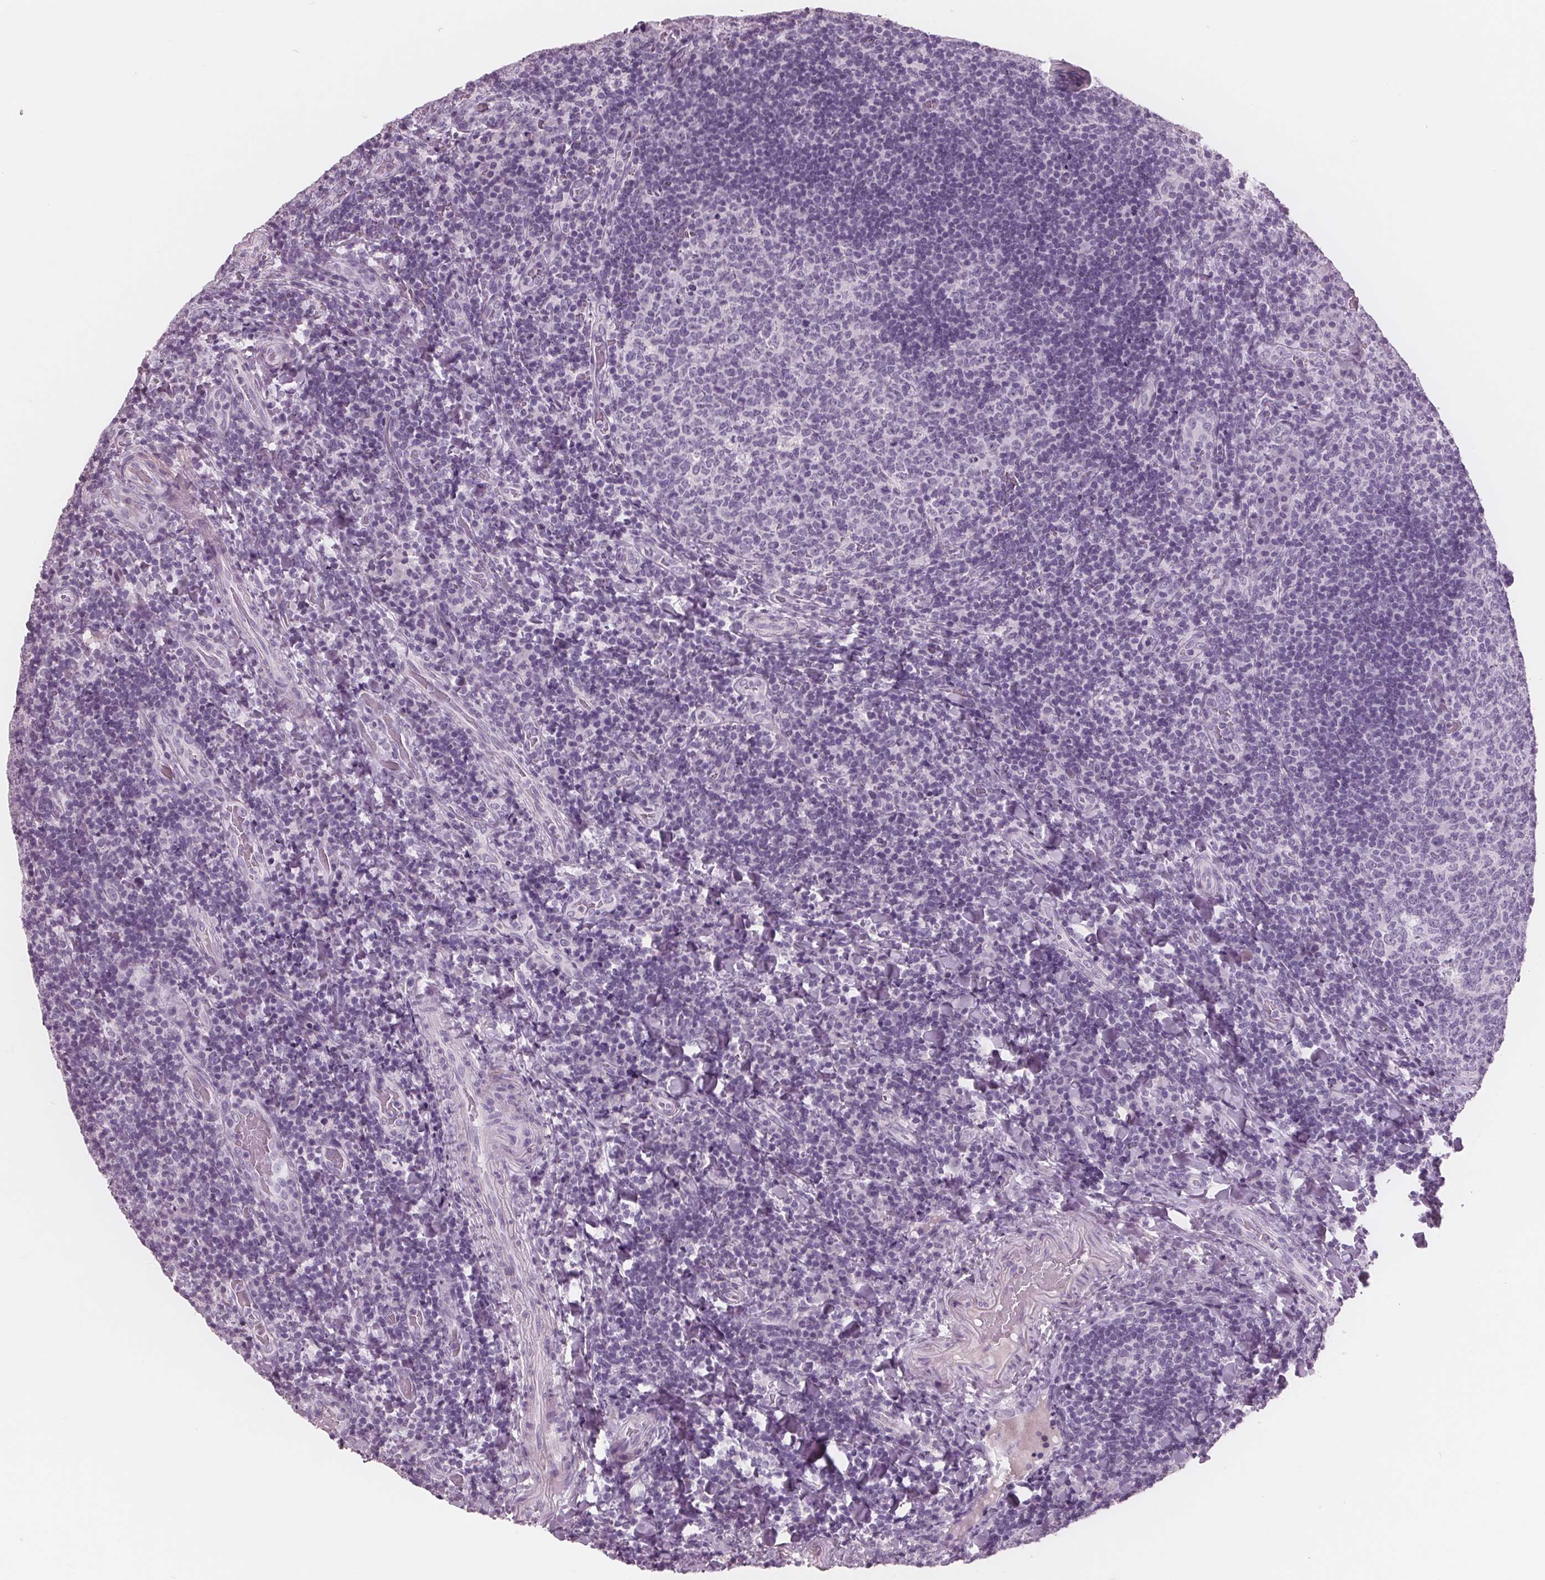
{"staining": {"intensity": "negative", "quantity": "none", "location": "none"}, "tissue": "tonsil", "cell_type": "Germinal center cells", "image_type": "normal", "snomed": [{"axis": "morphology", "description": "Normal tissue, NOS"}, {"axis": "topography", "description": "Tonsil"}], "caption": "The immunohistochemistry (IHC) histopathology image has no significant staining in germinal center cells of tonsil.", "gene": "AMBP", "patient": {"sex": "male", "age": 17}}